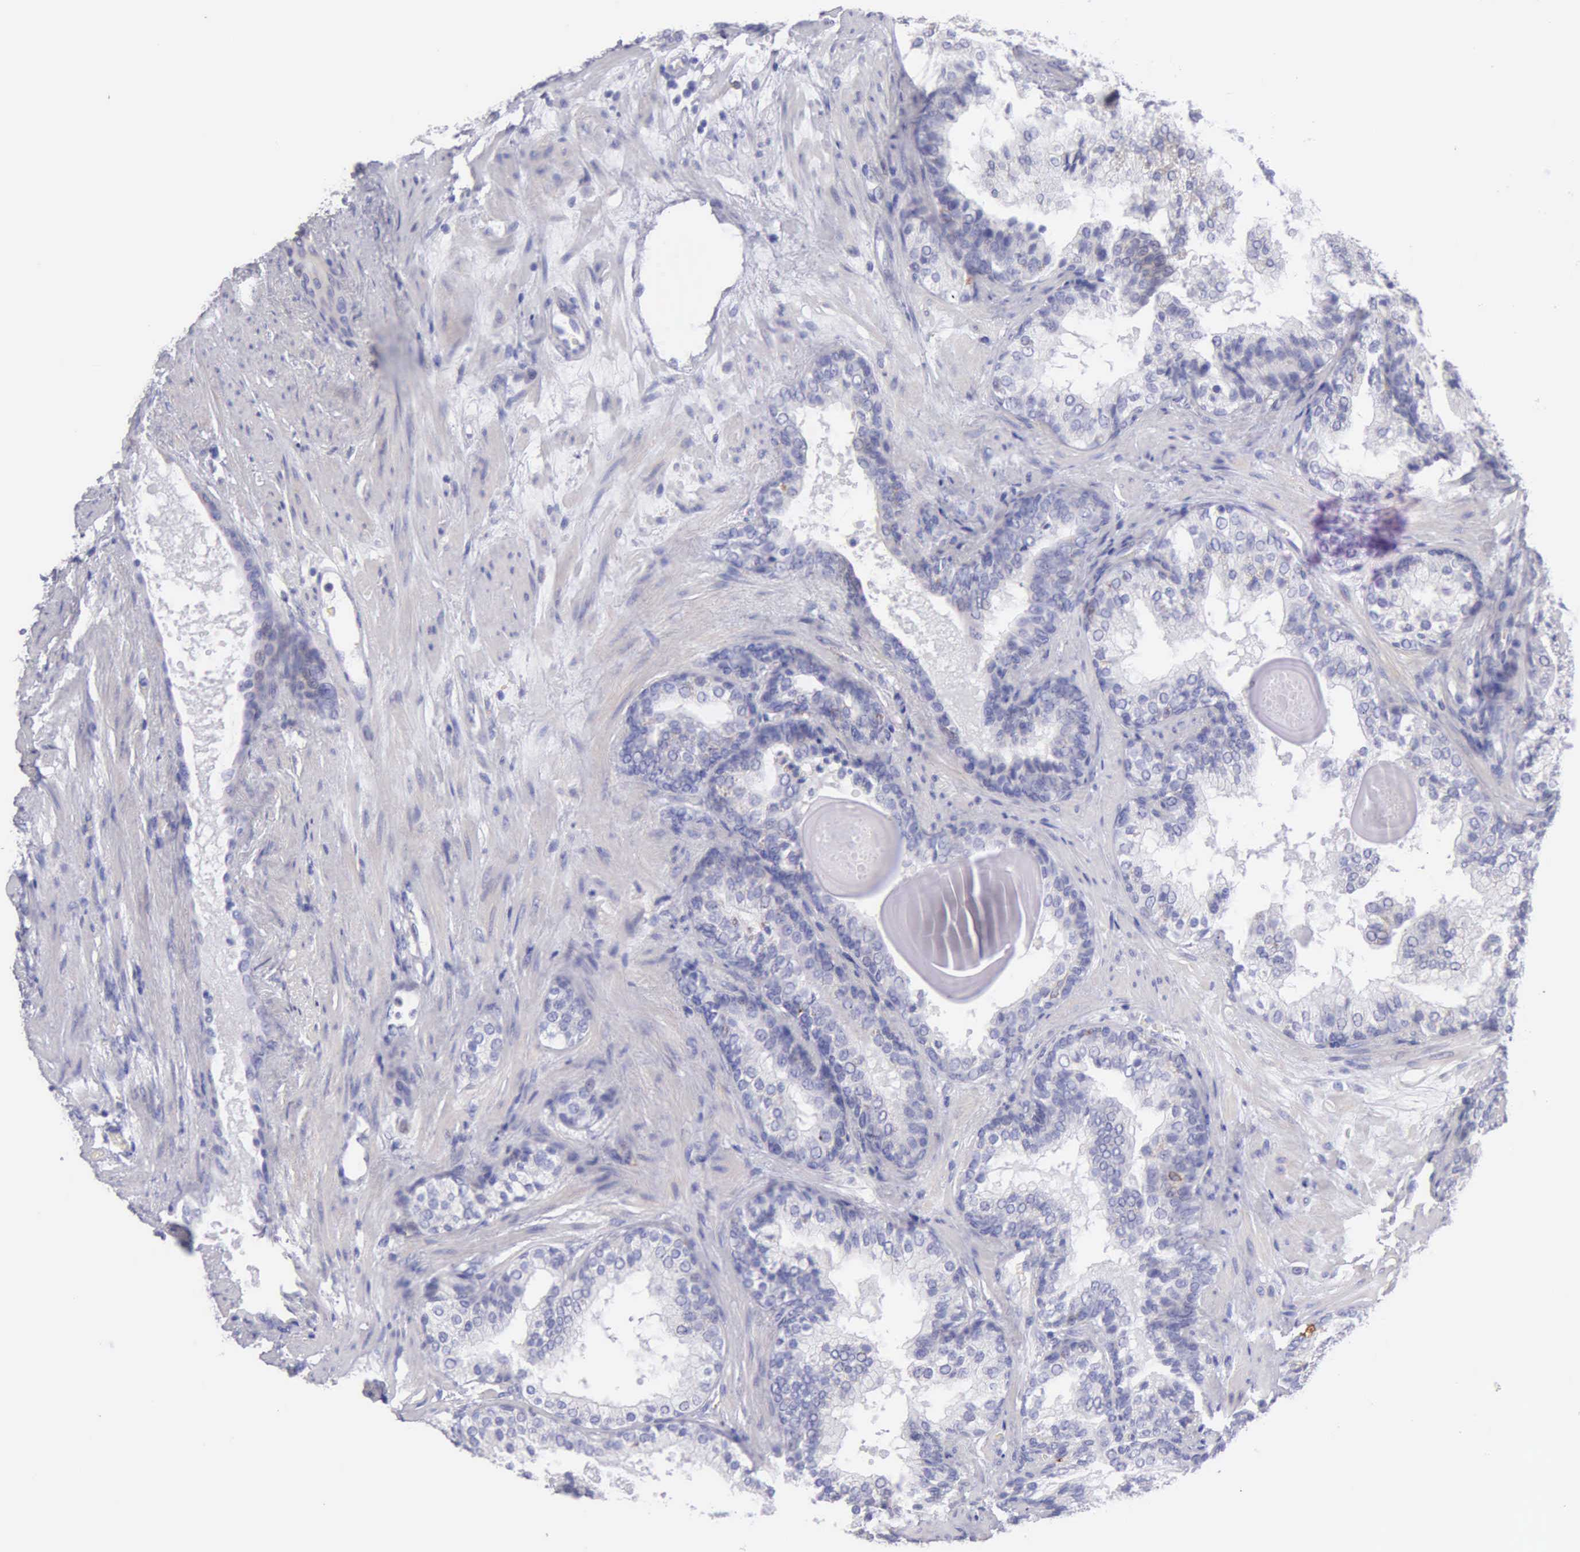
{"staining": {"intensity": "negative", "quantity": "none", "location": "none"}, "tissue": "prostate cancer", "cell_type": "Tumor cells", "image_type": "cancer", "snomed": [{"axis": "morphology", "description": "Adenocarcinoma, Low grade"}, {"axis": "topography", "description": "Prostate"}], "caption": "High magnification brightfield microscopy of prostate low-grade adenocarcinoma stained with DAB (3,3'-diaminobenzidine) (brown) and counterstained with hematoxylin (blue): tumor cells show no significant expression.", "gene": "TYRP1", "patient": {"sex": "male", "age": 69}}